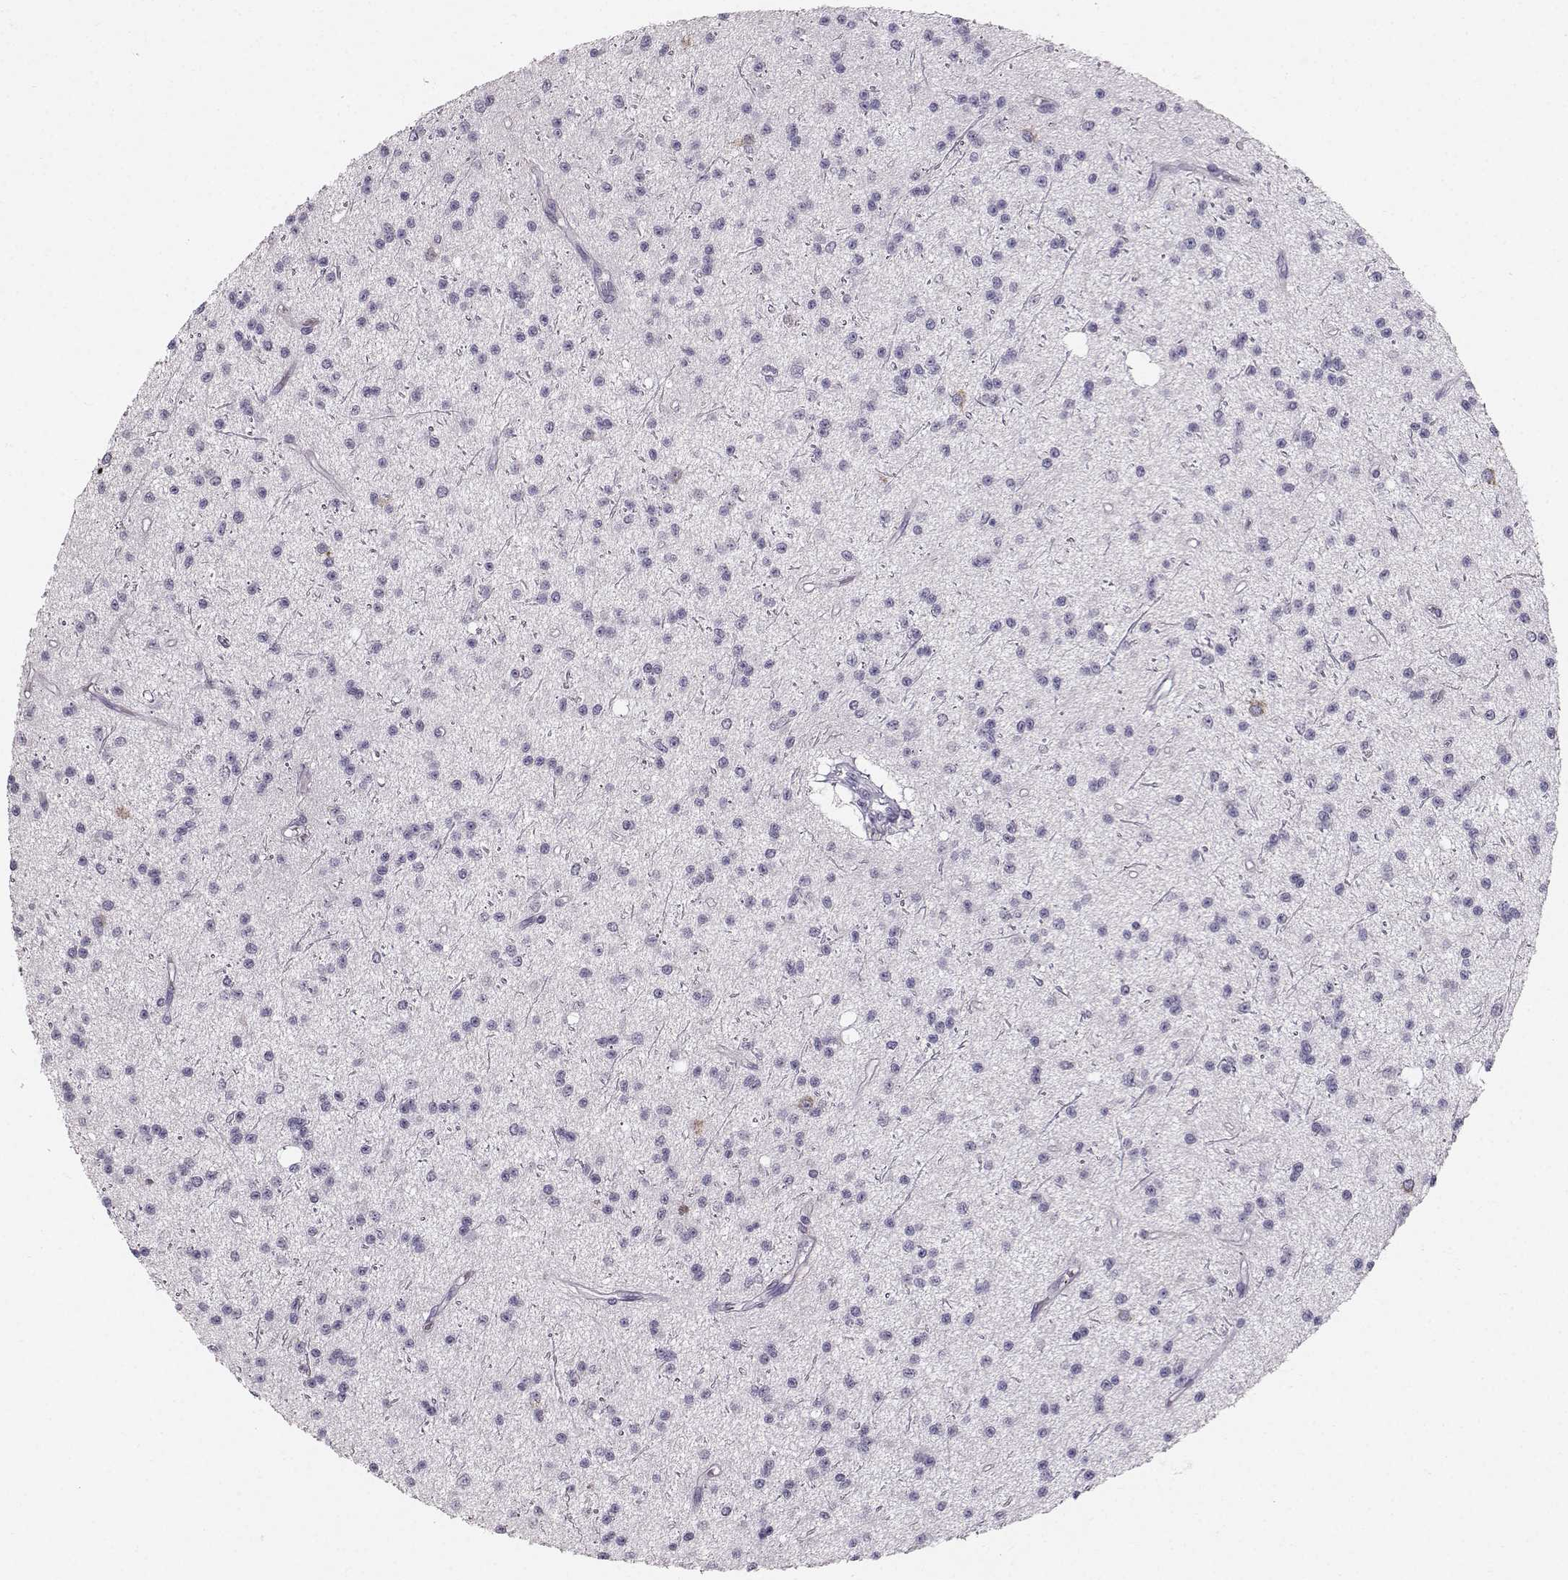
{"staining": {"intensity": "negative", "quantity": "none", "location": "none"}, "tissue": "glioma", "cell_type": "Tumor cells", "image_type": "cancer", "snomed": [{"axis": "morphology", "description": "Glioma, malignant, Low grade"}, {"axis": "topography", "description": "Brain"}], "caption": "Malignant low-grade glioma was stained to show a protein in brown. There is no significant staining in tumor cells. (DAB IHC, high magnification).", "gene": "CASR", "patient": {"sex": "male", "age": 27}}